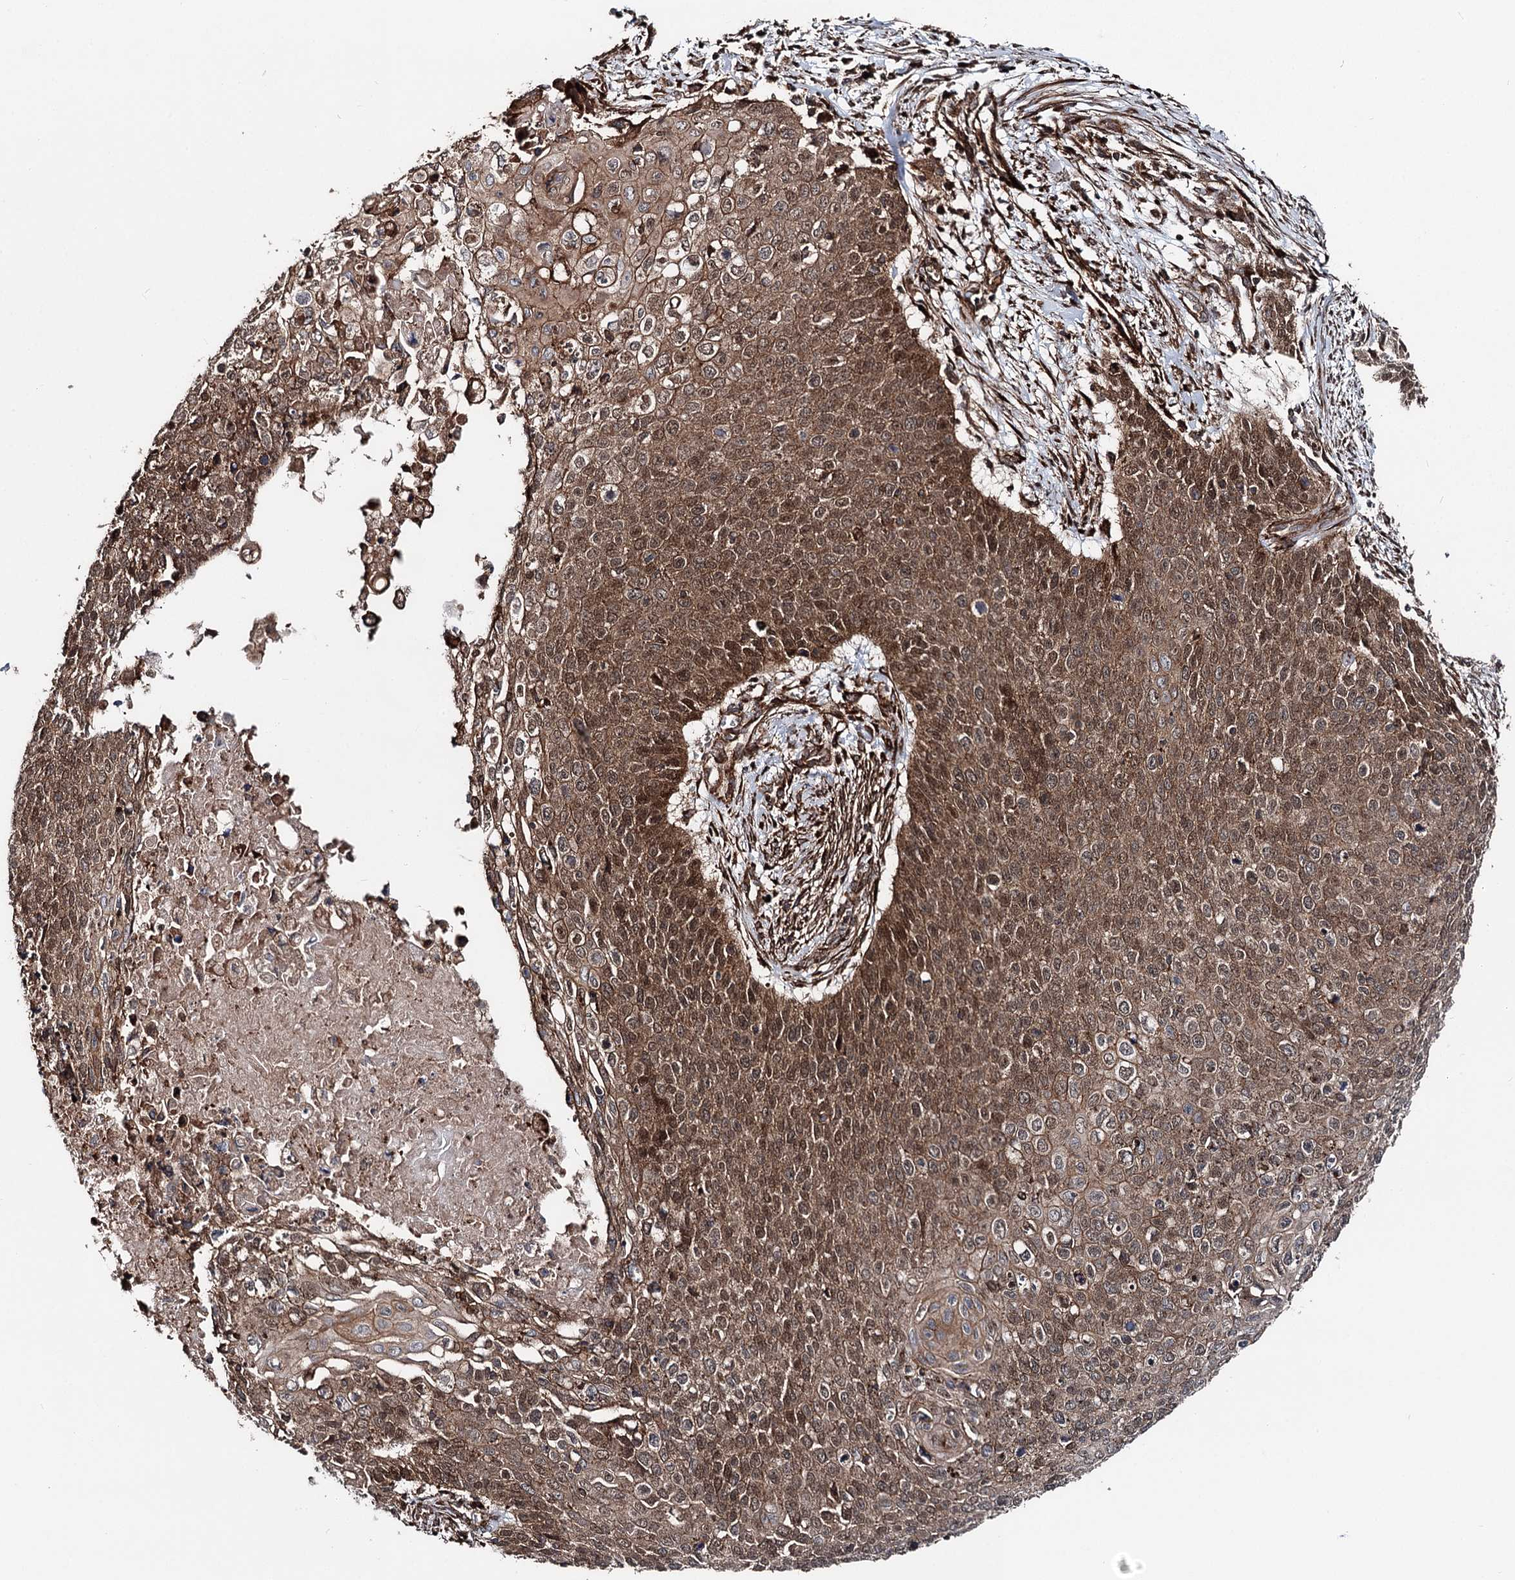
{"staining": {"intensity": "moderate", "quantity": ">75%", "location": "cytoplasmic/membranous,nuclear"}, "tissue": "cervical cancer", "cell_type": "Tumor cells", "image_type": "cancer", "snomed": [{"axis": "morphology", "description": "Squamous cell carcinoma, NOS"}, {"axis": "topography", "description": "Cervix"}], "caption": "This photomicrograph shows IHC staining of human cervical cancer, with medium moderate cytoplasmic/membranous and nuclear staining in approximately >75% of tumor cells.", "gene": "ITFG2", "patient": {"sex": "female", "age": 39}}